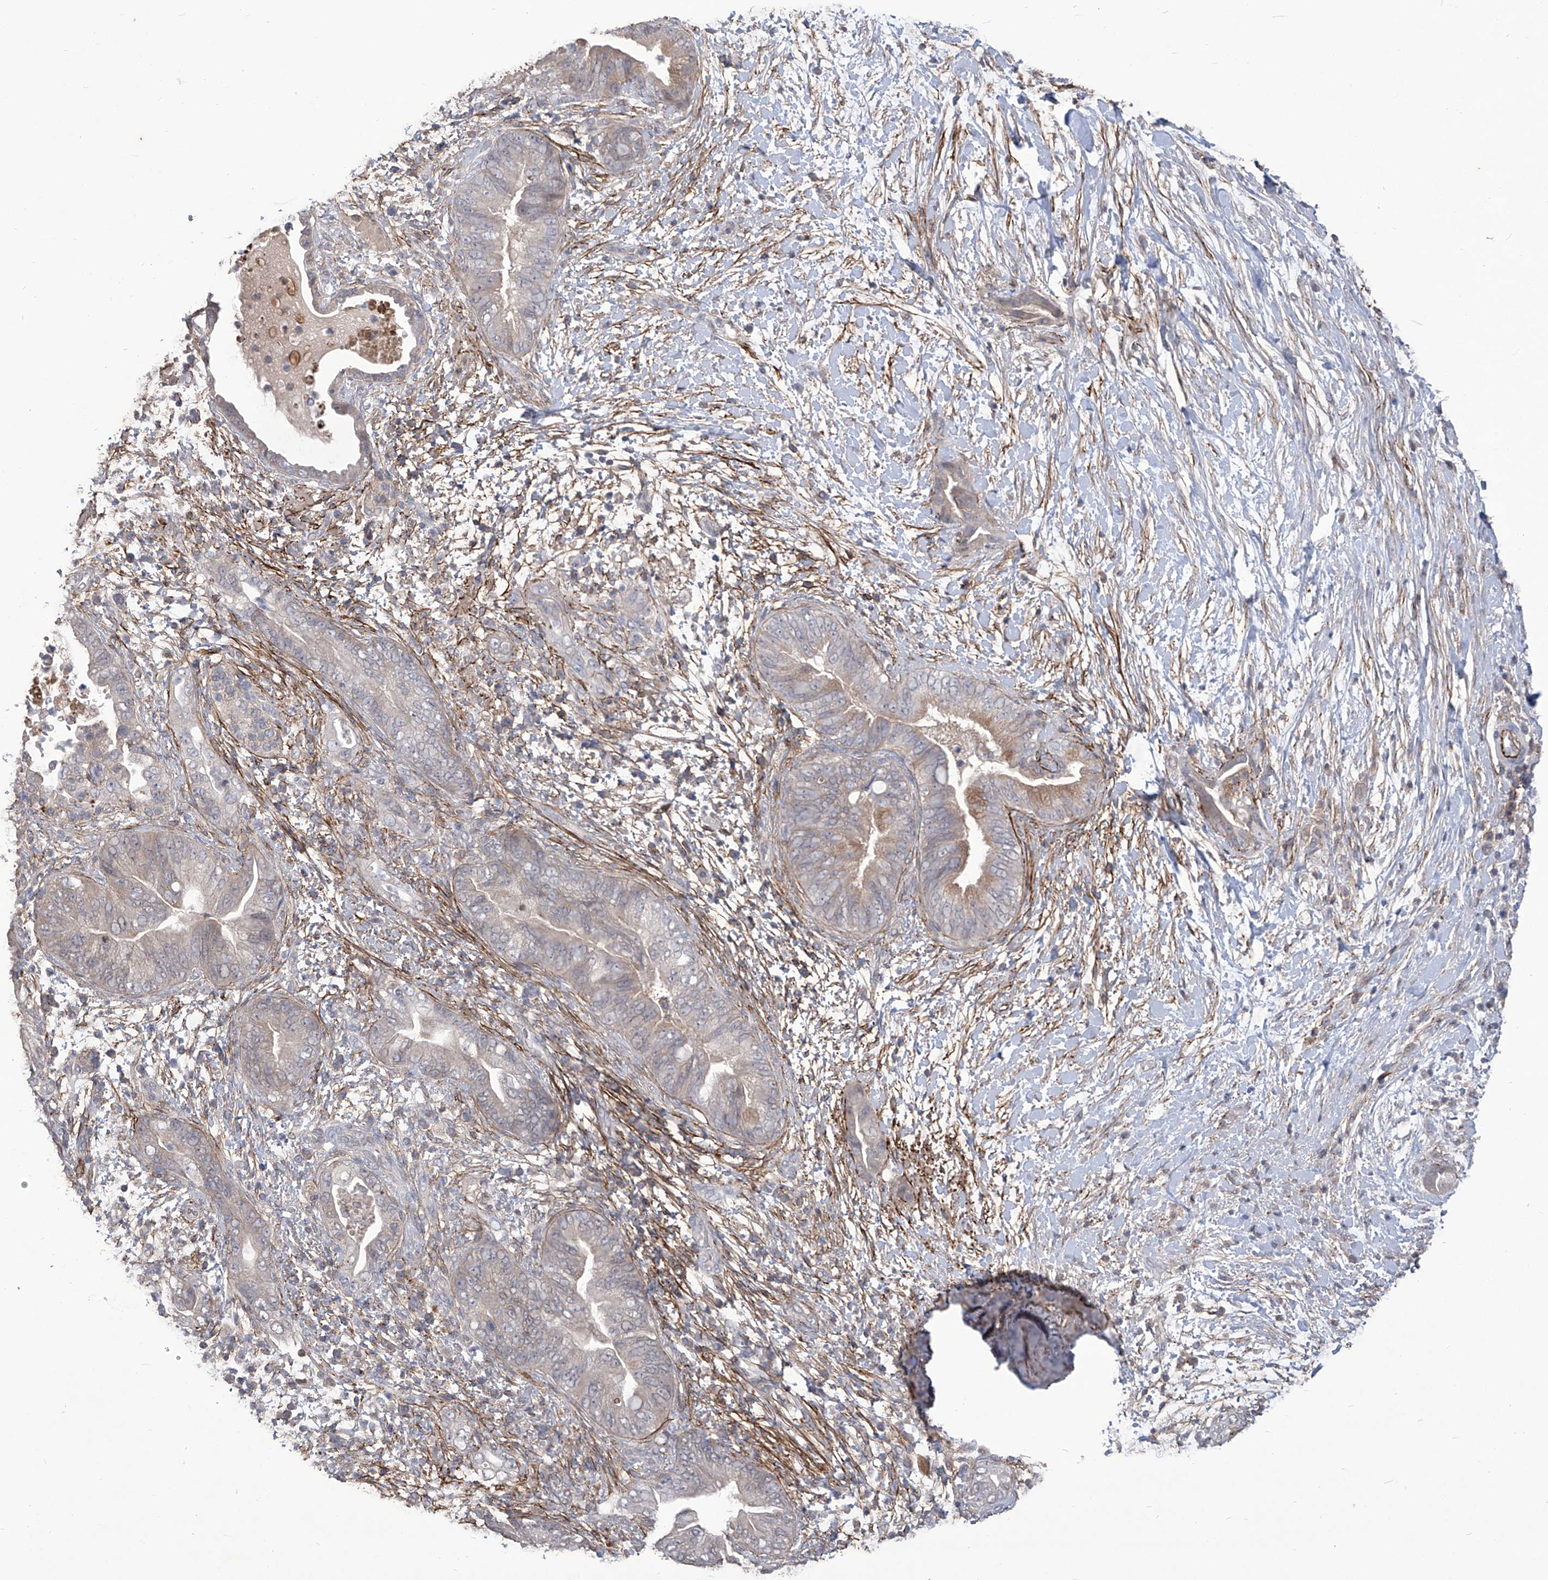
{"staining": {"intensity": "weak", "quantity": "<25%", "location": "cytoplasmic/membranous"}, "tissue": "pancreatic cancer", "cell_type": "Tumor cells", "image_type": "cancer", "snomed": [{"axis": "morphology", "description": "Adenocarcinoma, NOS"}, {"axis": "topography", "description": "Pancreas"}], "caption": "There is no significant positivity in tumor cells of pancreatic cancer (adenocarcinoma). (DAB (3,3'-diaminobenzidine) immunohistochemistry (IHC), high magnification).", "gene": "TXNIP", "patient": {"sex": "male", "age": 75}}